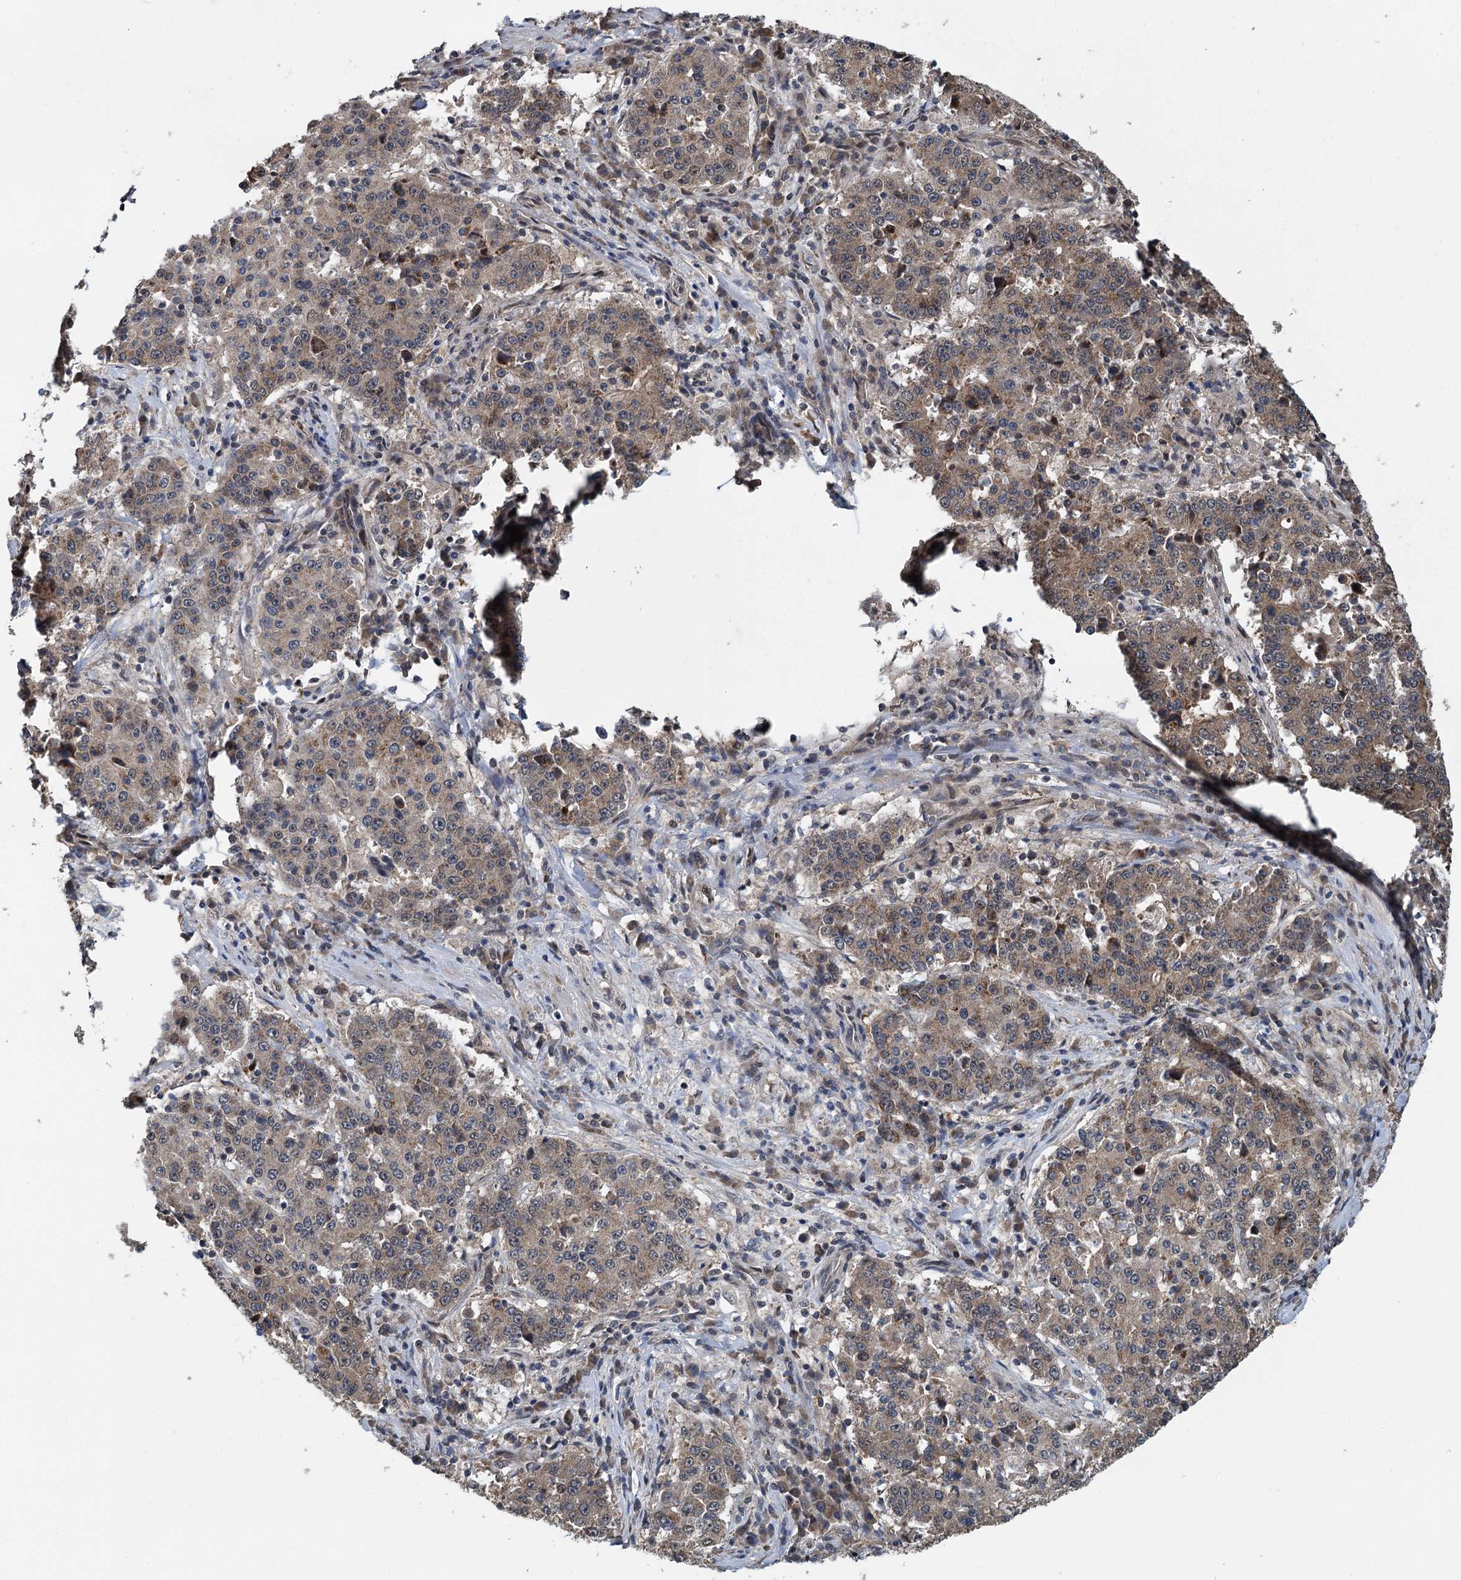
{"staining": {"intensity": "weak", "quantity": ">75%", "location": "cytoplasmic/membranous"}, "tissue": "stomach cancer", "cell_type": "Tumor cells", "image_type": "cancer", "snomed": [{"axis": "morphology", "description": "Adenocarcinoma, NOS"}, {"axis": "topography", "description": "Stomach"}], "caption": "High-power microscopy captured an immunohistochemistry (IHC) micrograph of stomach cancer, revealing weak cytoplasmic/membranous staining in approximately >75% of tumor cells.", "gene": "MYG1", "patient": {"sex": "male", "age": 59}}